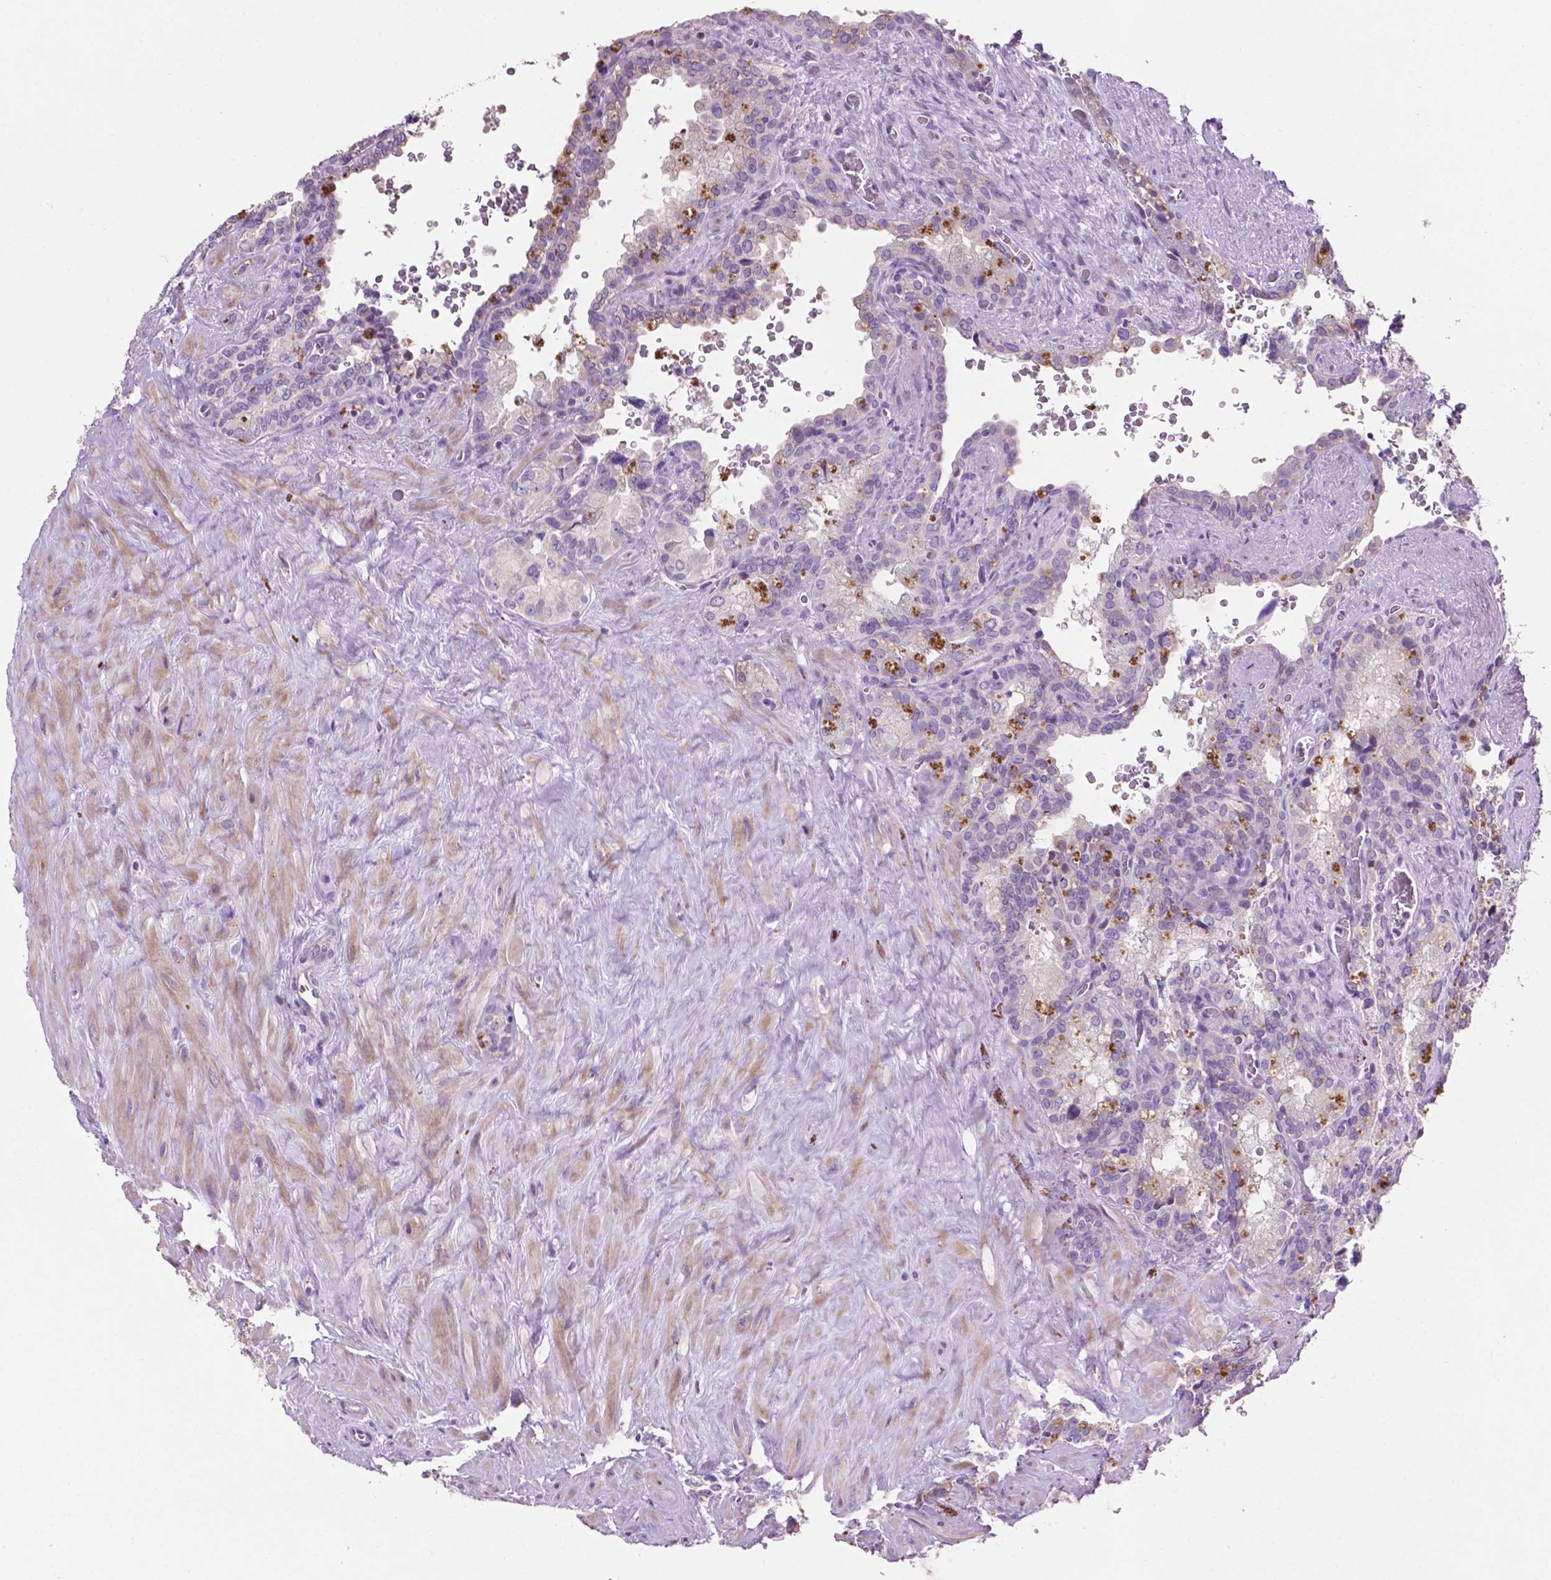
{"staining": {"intensity": "negative", "quantity": "none", "location": "none"}, "tissue": "seminal vesicle", "cell_type": "Glandular cells", "image_type": "normal", "snomed": [{"axis": "morphology", "description": "Normal tissue, NOS"}, {"axis": "topography", "description": "Prostate"}, {"axis": "topography", "description": "Seminal veicle"}], "caption": "High magnification brightfield microscopy of unremarkable seminal vesicle stained with DAB (3,3'-diaminobenzidine) (brown) and counterstained with hematoxylin (blue): glandular cells show no significant positivity.", "gene": "CLDN17", "patient": {"sex": "male", "age": 71}}